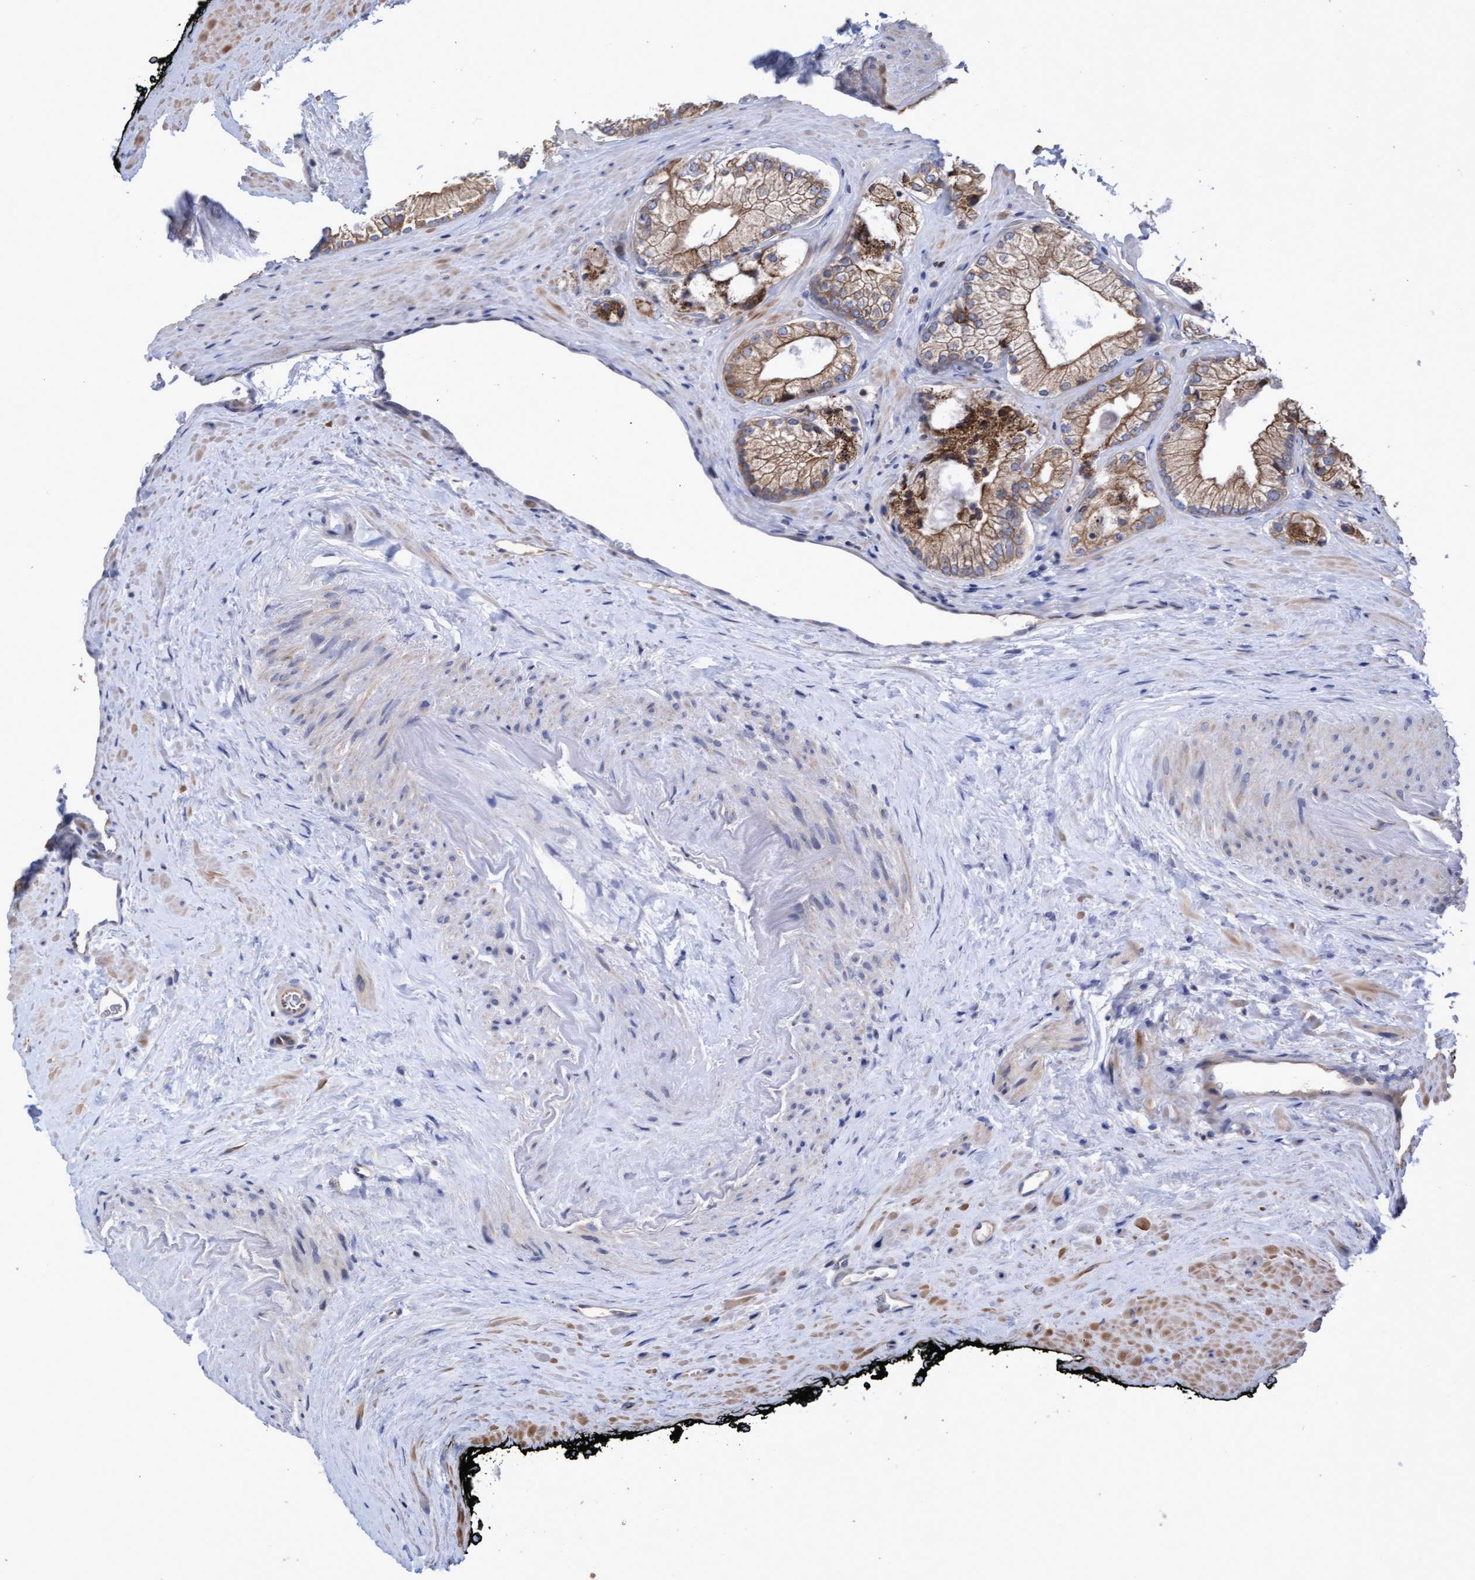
{"staining": {"intensity": "weak", "quantity": ">75%", "location": "cytoplasmic/membranous"}, "tissue": "prostate cancer", "cell_type": "Tumor cells", "image_type": "cancer", "snomed": [{"axis": "morphology", "description": "Adenocarcinoma, Low grade"}, {"axis": "topography", "description": "Prostate"}], "caption": "This photomicrograph reveals prostate cancer stained with immunohistochemistry to label a protein in brown. The cytoplasmic/membranous of tumor cells show weak positivity for the protein. Nuclei are counter-stained blue.", "gene": "KRT24", "patient": {"sex": "male", "age": 65}}